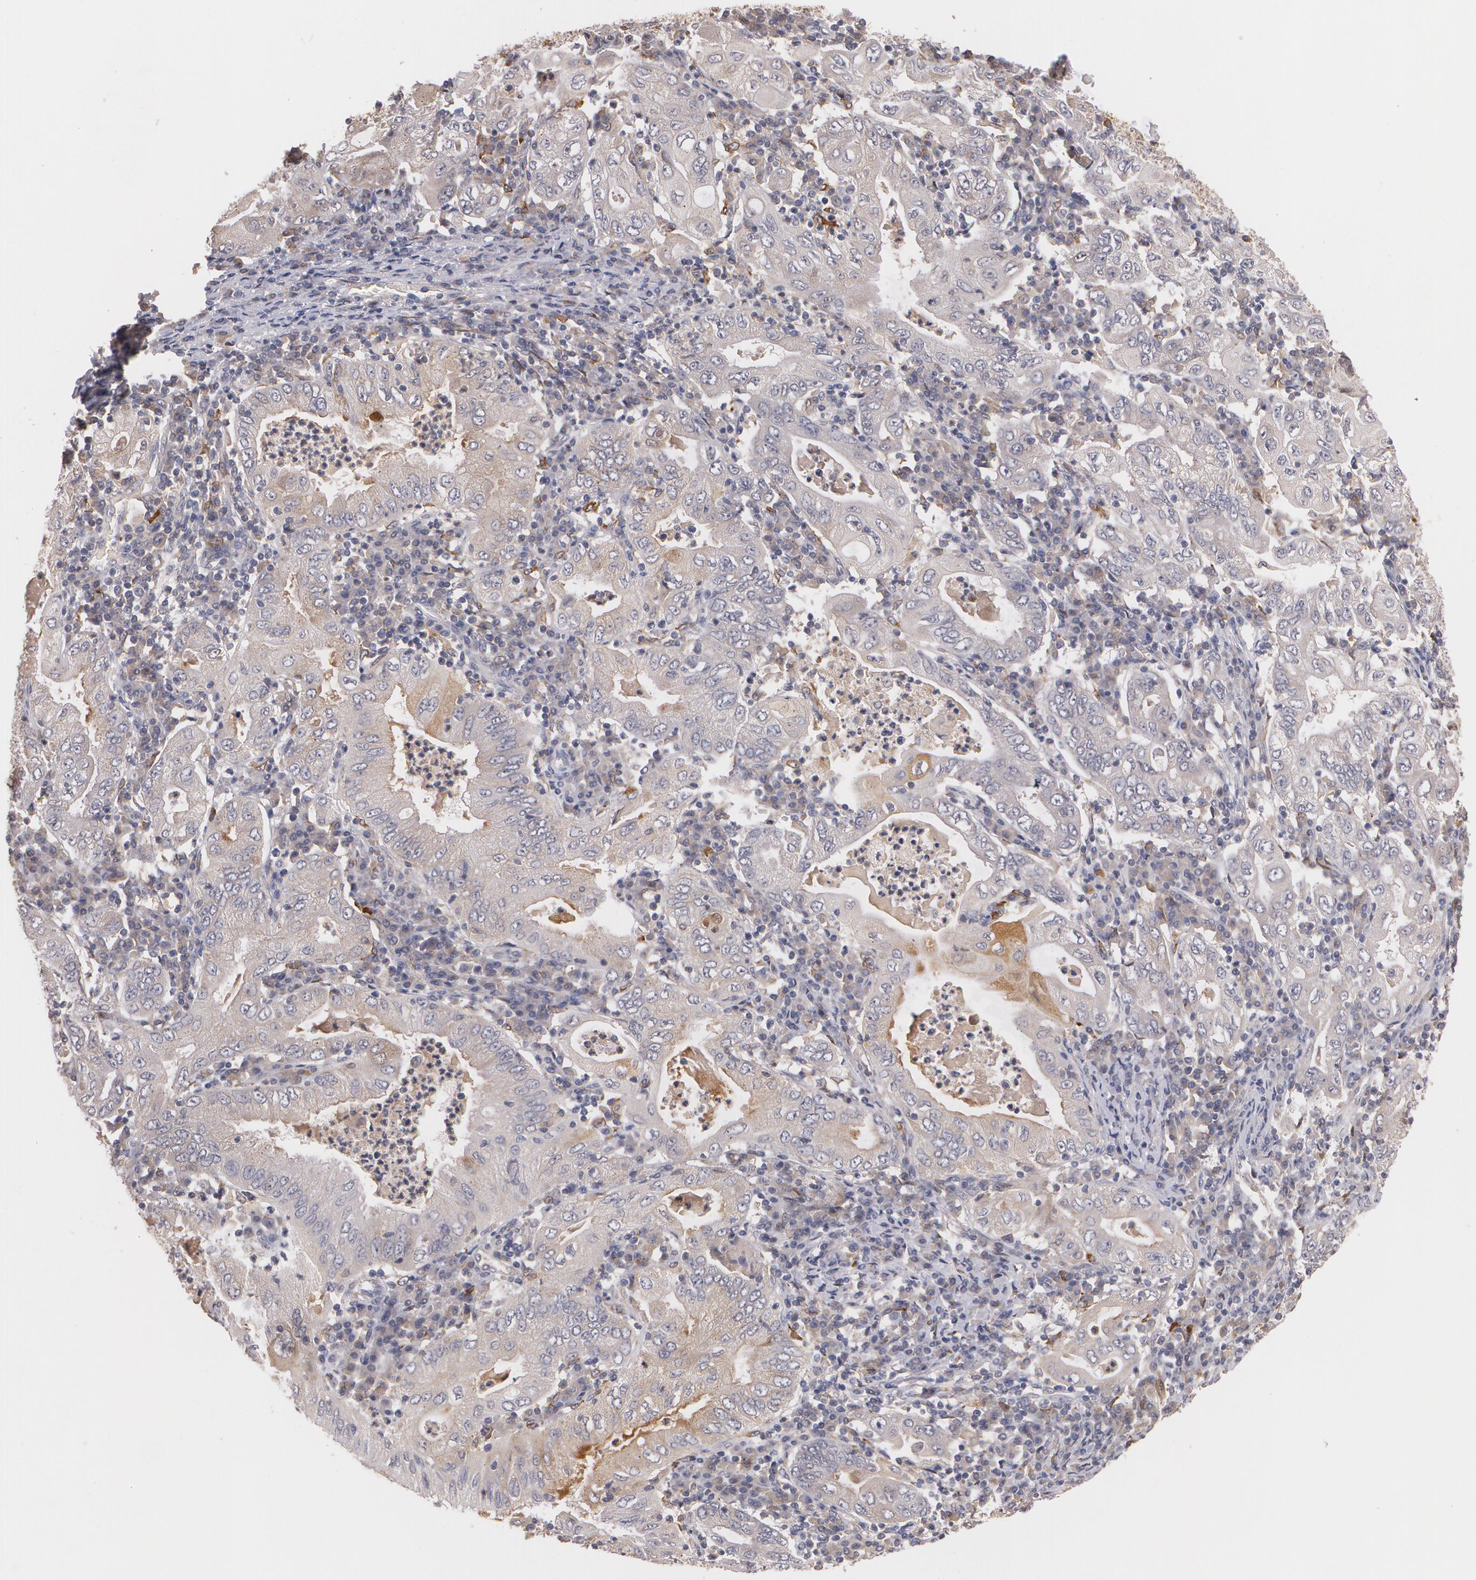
{"staining": {"intensity": "weak", "quantity": "25%-75%", "location": "cytoplasmic/membranous"}, "tissue": "stomach cancer", "cell_type": "Tumor cells", "image_type": "cancer", "snomed": [{"axis": "morphology", "description": "Normal tissue, NOS"}, {"axis": "morphology", "description": "Adenocarcinoma, NOS"}, {"axis": "topography", "description": "Esophagus"}, {"axis": "topography", "description": "Stomach, upper"}, {"axis": "topography", "description": "Peripheral nerve tissue"}], "caption": "High-magnification brightfield microscopy of adenocarcinoma (stomach) stained with DAB (3,3'-diaminobenzidine) (brown) and counterstained with hematoxylin (blue). tumor cells exhibit weak cytoplasmic/membranous positivity is identified in about25%-75% of cells.", "gene": "IFNGR2", "patient": {"sex": "male", "age": 62}}